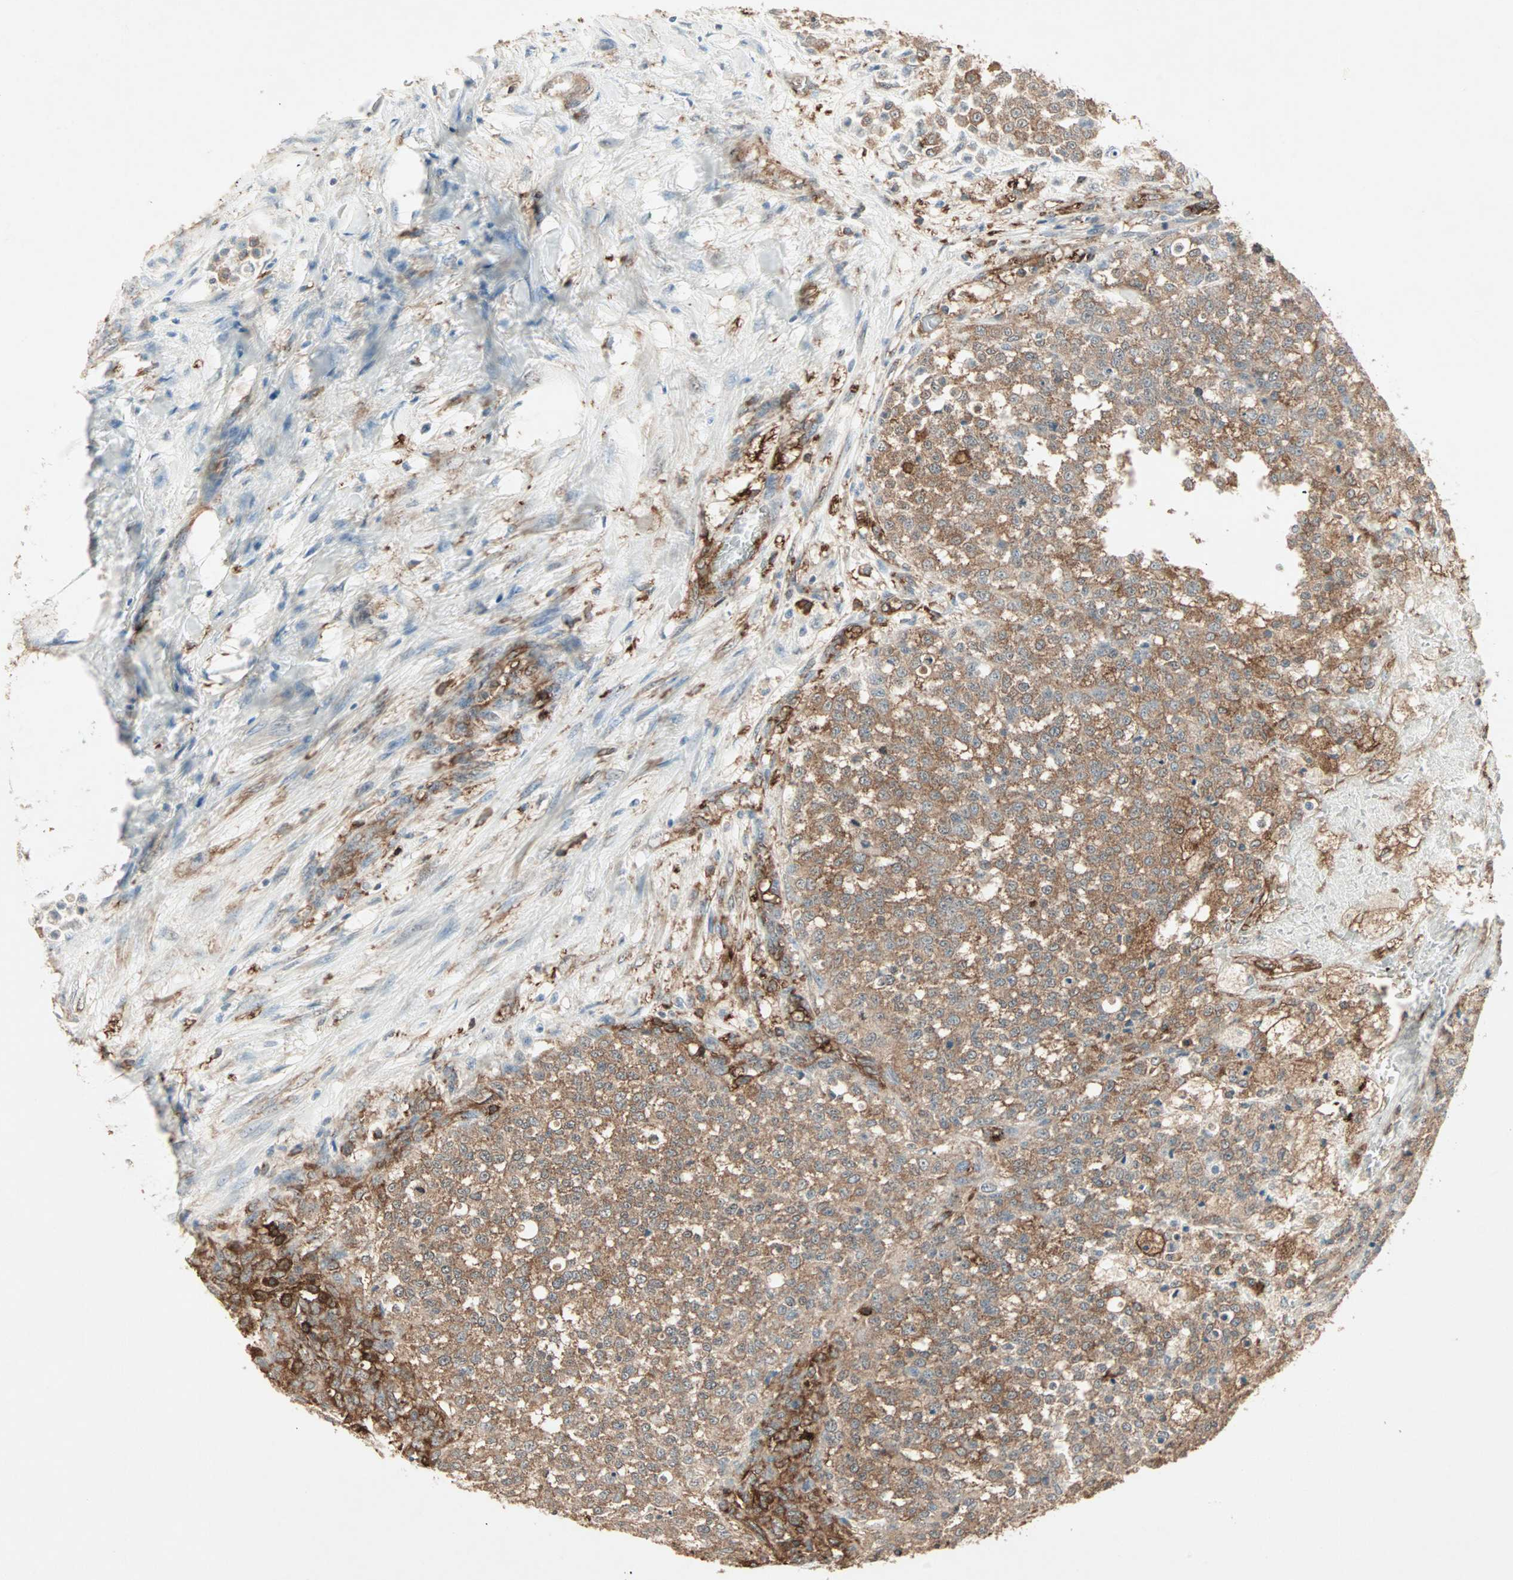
{"staining": {"intensity": "moderate", "quantity": ">75%", "location": "cytoplasmic/membranous"}, "tissue": "testis cancer", "cell_type": "Tumor cells", "image_type": "cancer", "snomed": [{"axis": "morphology", "description": "Seminoma, NOS"}, {"axis": "topography", "description": "Testis"}], "caption": "The immunohistochemical stain shows moderate cytoplasmic/membranous staining in tumor cells of testis cancer (seminoma) tissue. (Stains: DAB (3,3'-diaminobenzidine) in brown, nuclei in blue, Microscopy: brightfield microscopy at high magnification).", "gene": "MMP3", "patient": {"sex": "male", "age": 59}}